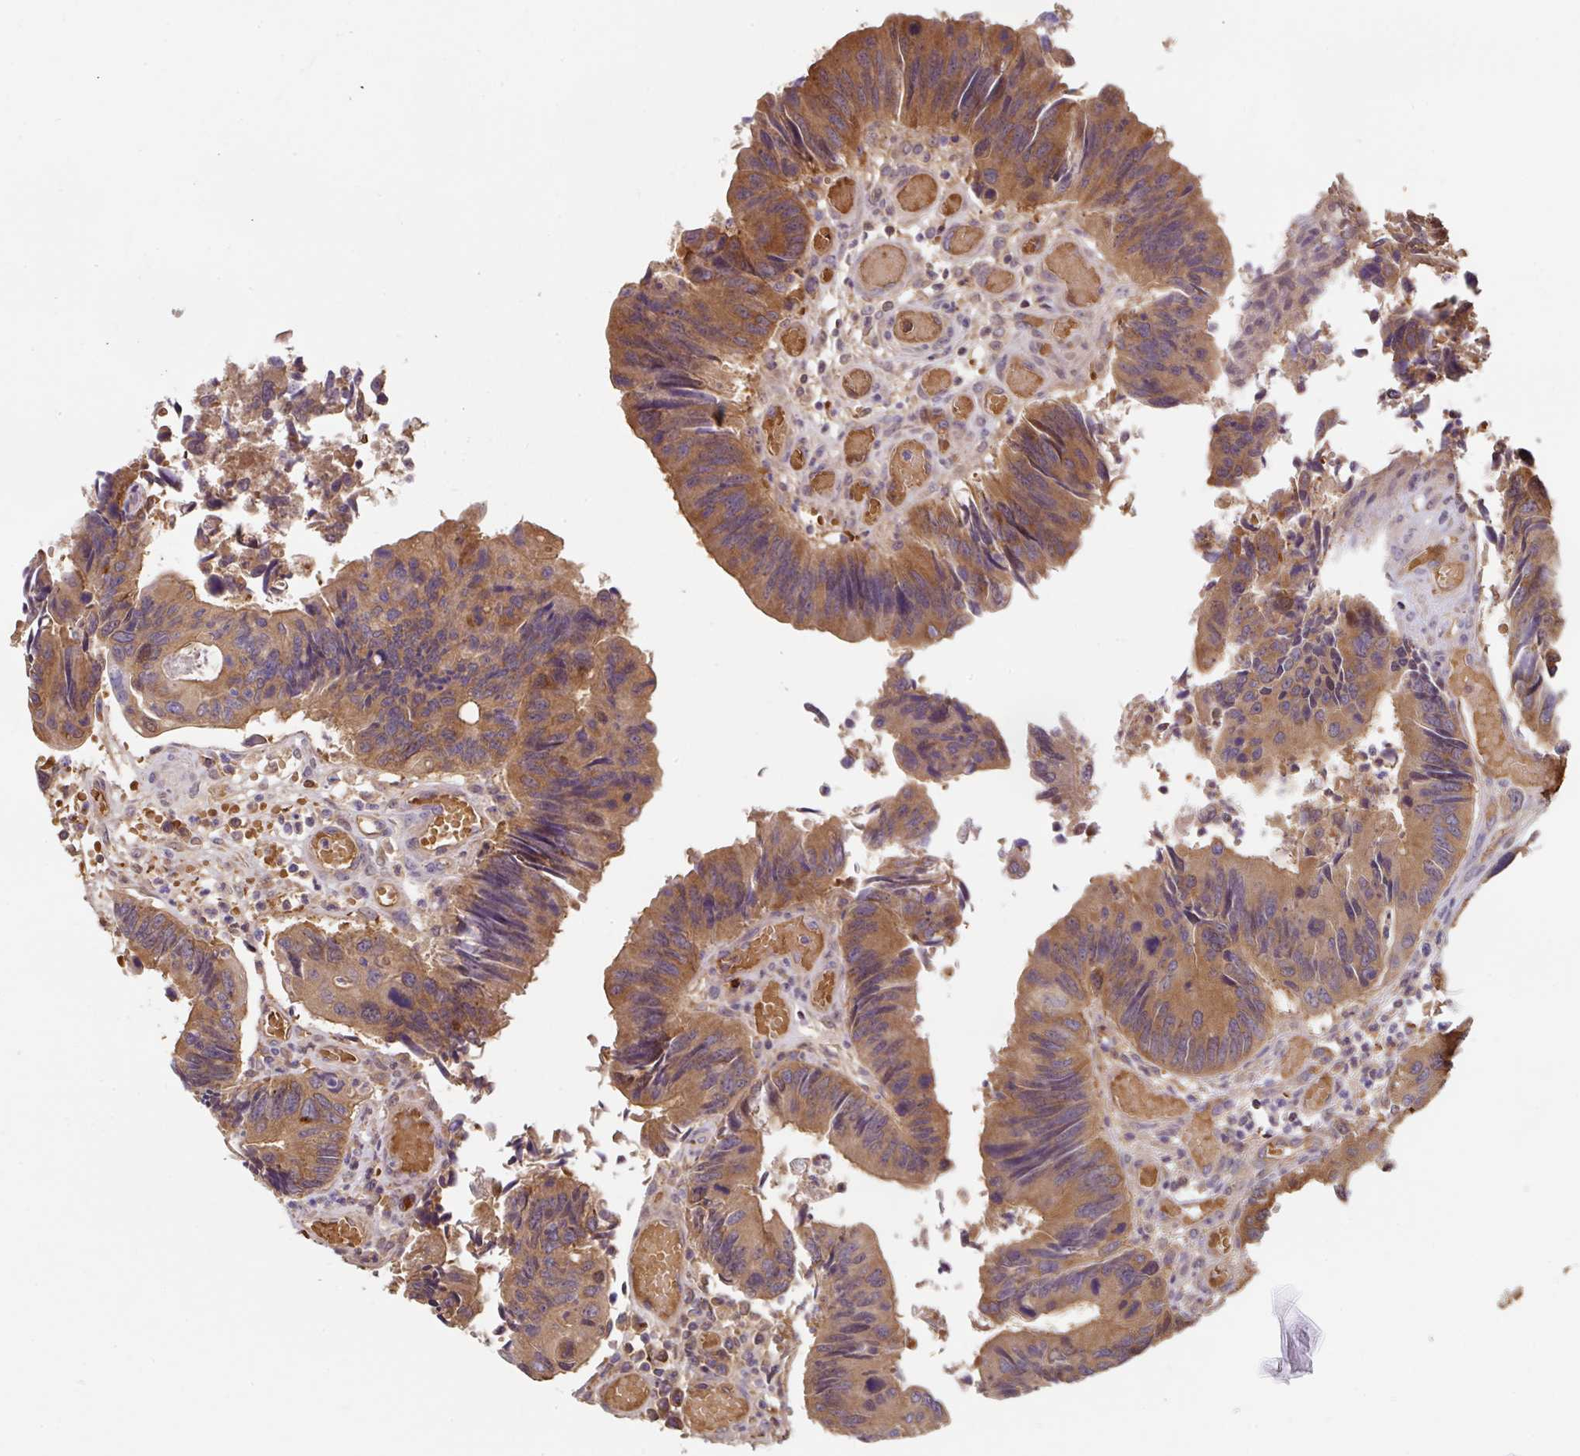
{"staining": {"intensity": "moderate", "quantity": ">75%", "location": "cytoplasmic/membranous"}, "tissue": "colorectal cancer", "cell_type": "Tumor cells", "image_type": "cancer", "snomed": [{"axis": "morphology", "description": "Adenocarcinoma, NOS"}, {"axis": "topography", "description": "Colon"}], "caption": "Immunohistochemistry (IHC) image of colorectal adenocarcinoma stained for a protein (brown), which reveals medium levels of moderate cytoplasmic/membranous expression in about >75% of tumor cells.", "gene": "ST13", "patient": {"sex": "female", "age": 67}}